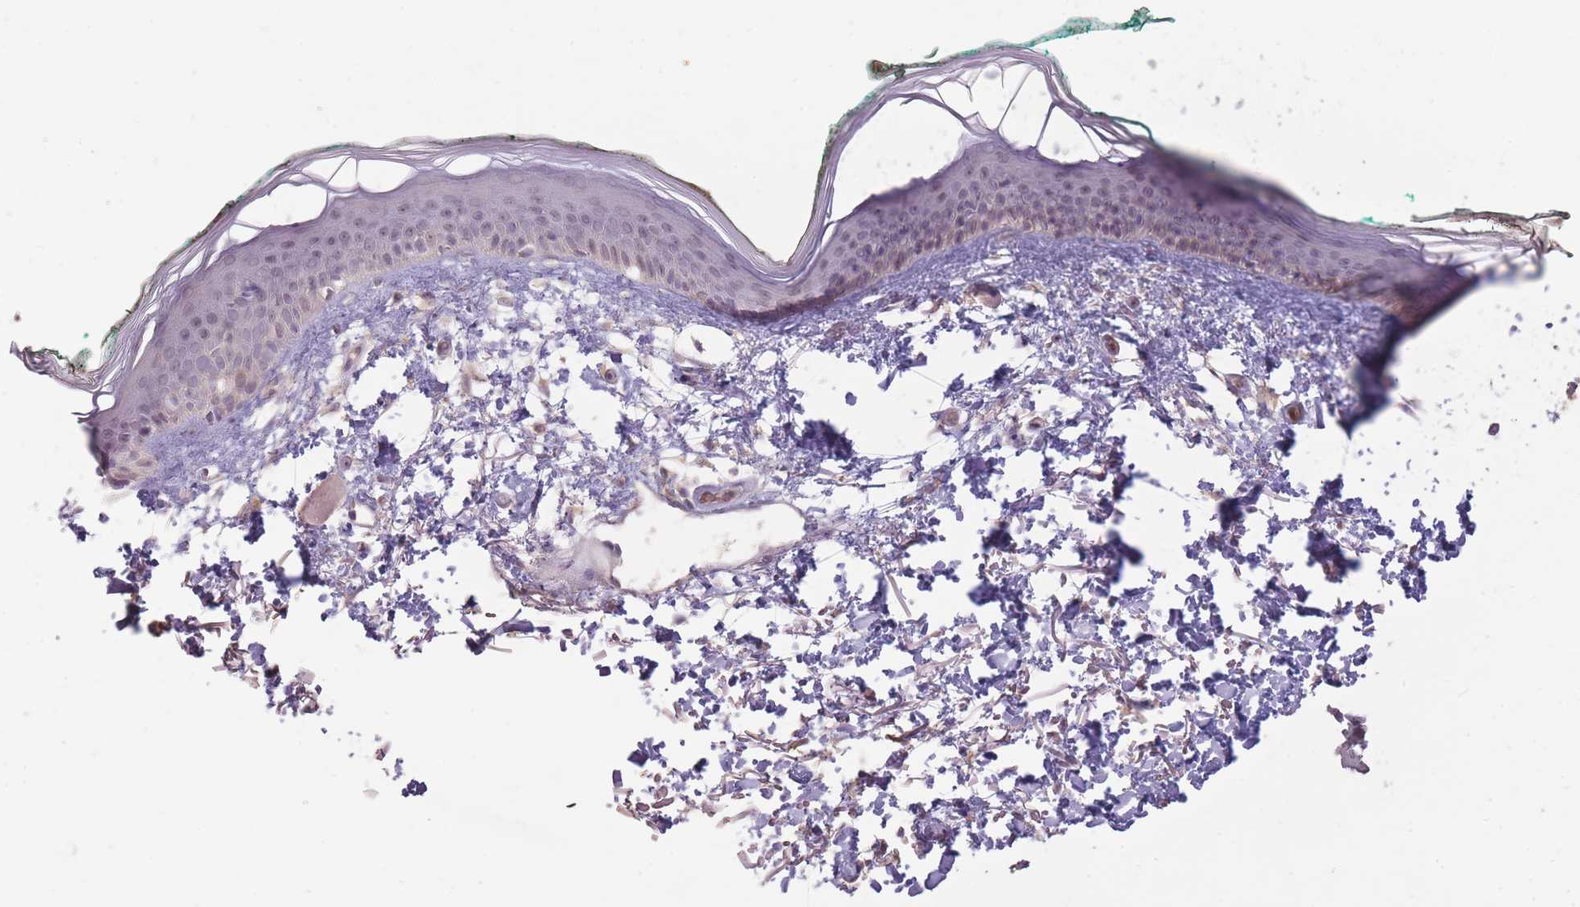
{"staining": {"intensity": "weak", "quantity": ">75%", "location": "cytoplasmic/membranous"}, "tissue": "skin", "cell_type": "Fibroblasts", "image_type": "normal", "snomed": [{"axis": "morphology", "description": "Normal tissue, NOS"}, {"axis": "morphology", "description": "Malignant melanoma, NOS"}, {"axis": "topography", "description": "Skin"}], "caption": "A low amount of weak cytoplasmic/membranous expression is appreciated in approximately >75% of fibroblasts in benign skin. (brown staining indicates protein expression, while blue staining denotes nuclei).", "gene": "LRATD2", "patient": {"sex": "male", "age": 62}}